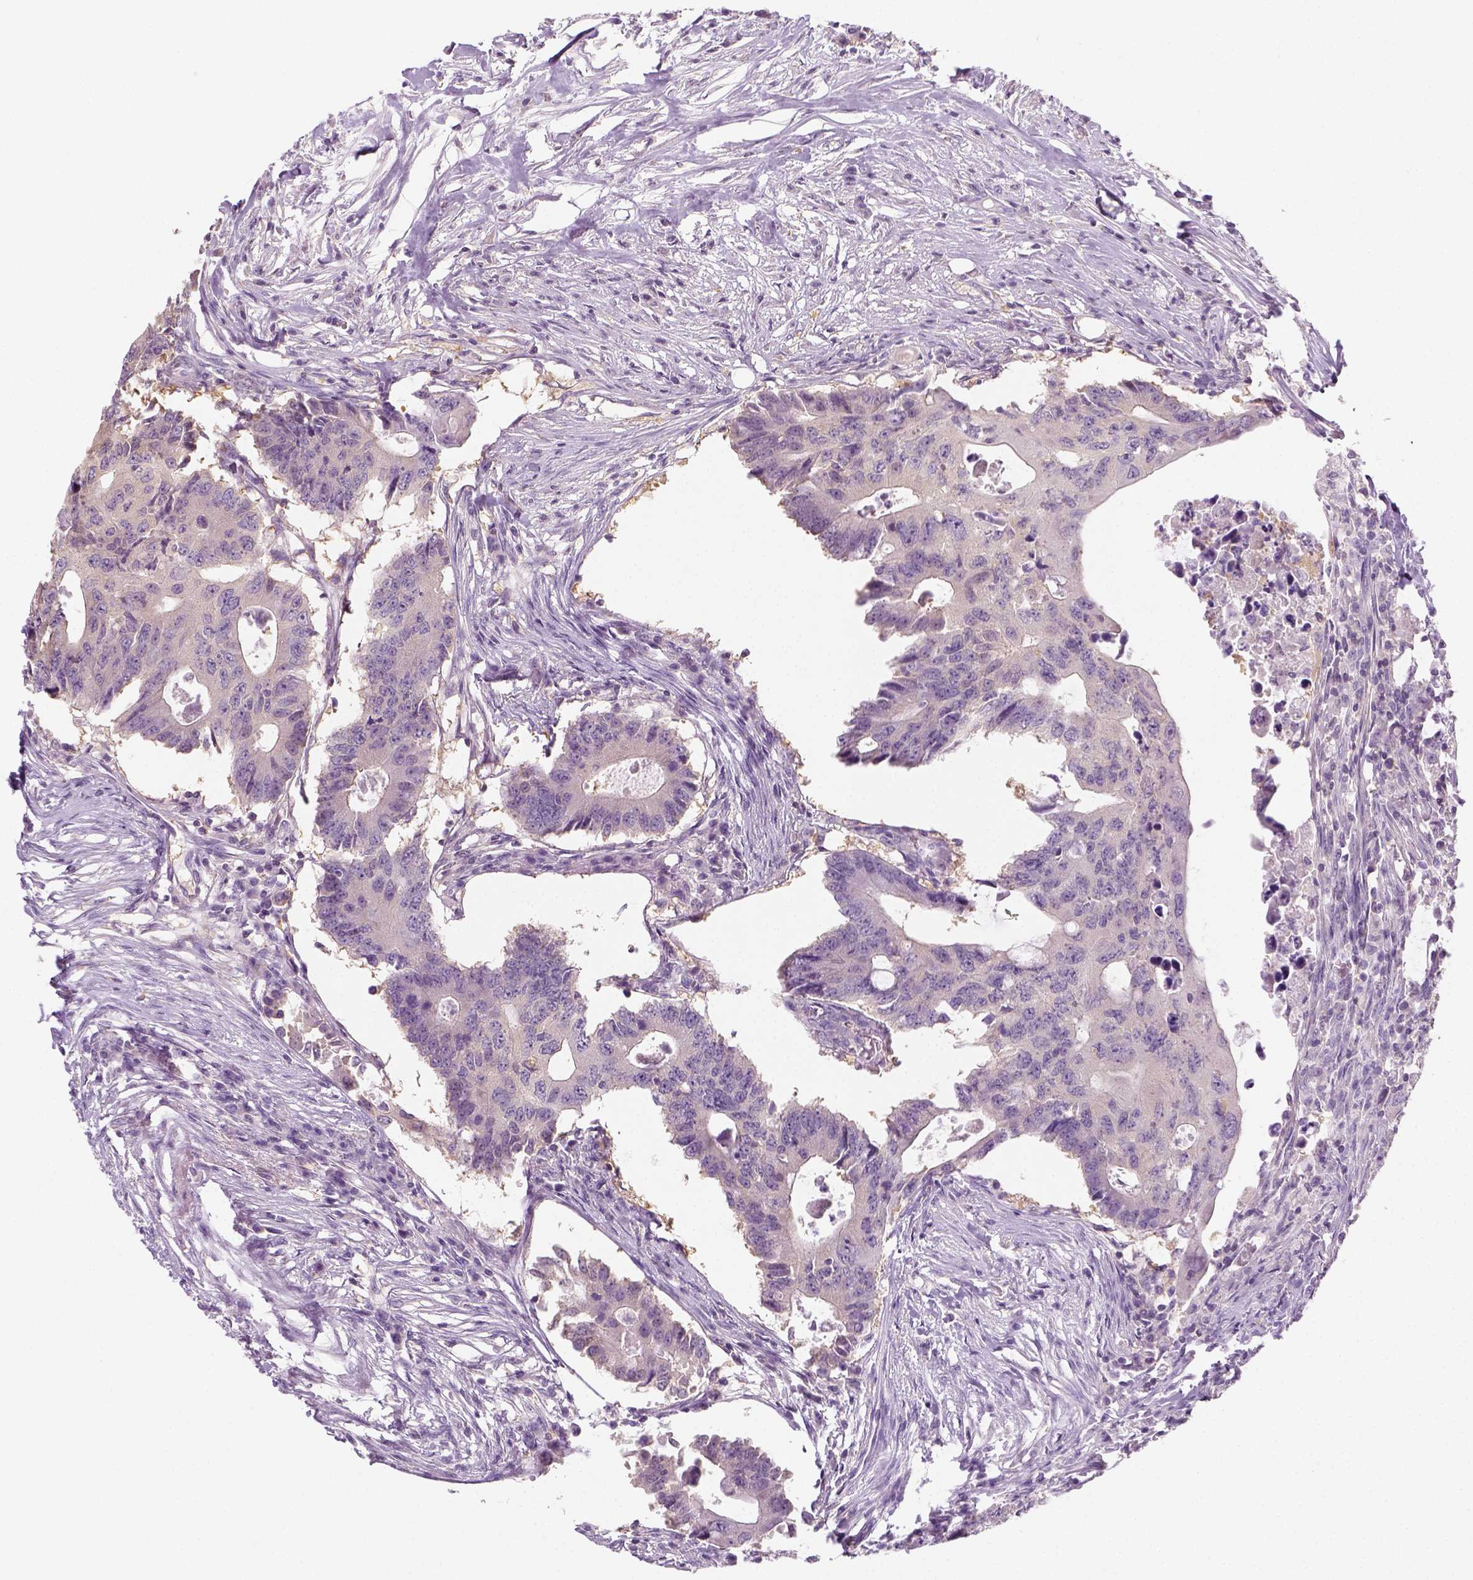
{"staining": {"intensity": "negative", "quantity": "none", "location": "none"}, "tissue": "colorectal cancer", "cell_type": "Tumor cells", "image_type": "cancer", "snomed": [{"axis": "morphology", "description": "Adenocarcinoma, NOS"}, {"axis": "topography", "description": "Colon"}], "caption": "Immunohistochemistry photomicrograph of colorectal adenocarcinoma stained for a protein (brown), which displays no expression in tumor cells.", "gene": "EPHB1", "patient": {"sex": "male", "age": 71}}